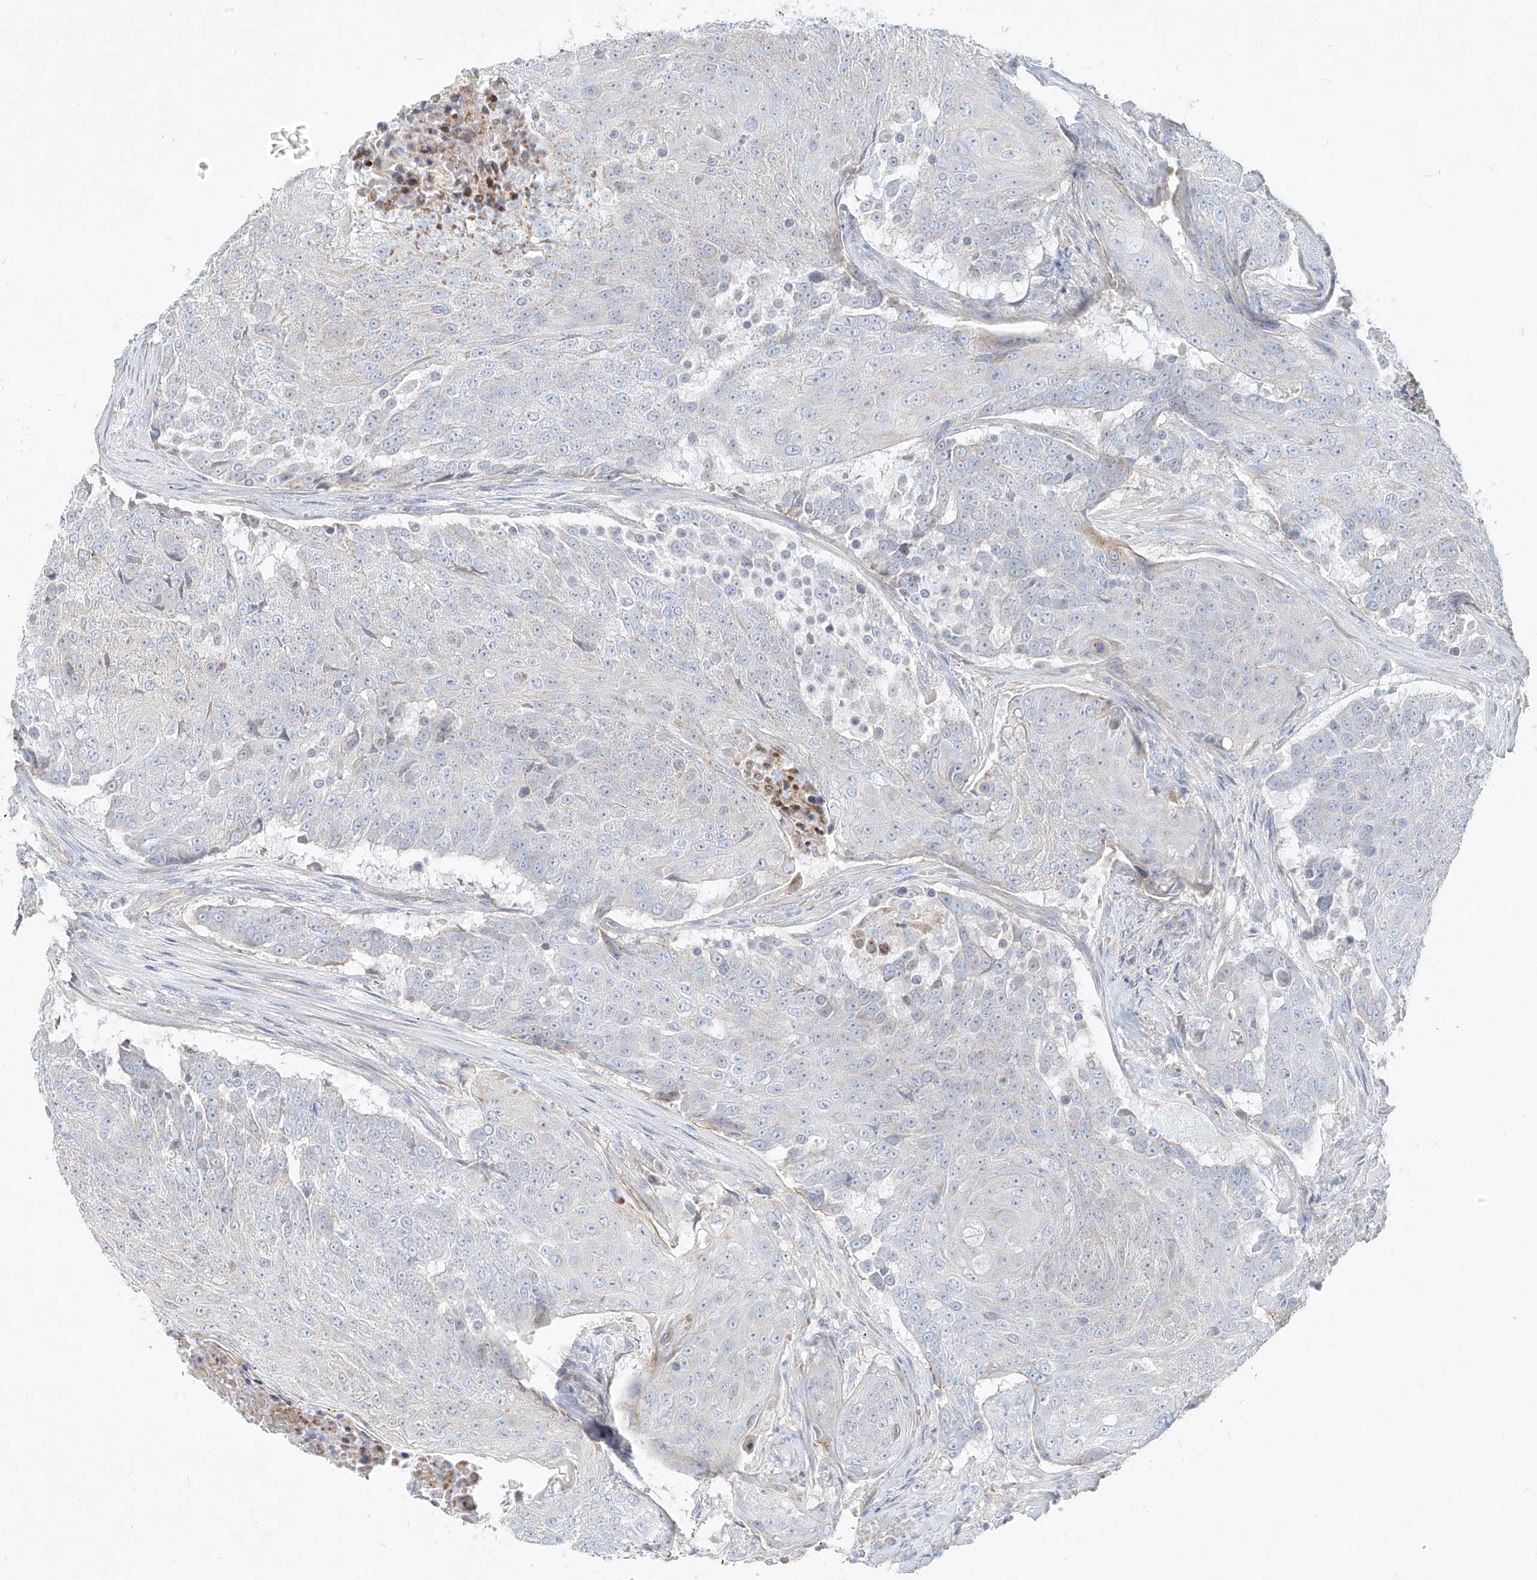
{"staining": {"intensity": "negative", "quantity": "none", "location": "none"}, "tissue": "urothelial cancer", "cell_type": "Tumor cells", "image_type": "cancer", "snomed": [{"axis": "morphology", "description": "Urothelial carcinoma, High grade"}, {"axis": "topography", "description": "Urinary bladder"}], "caption": "A histopathology image of high-grade urothelial carcinoma stained for a protein shows no brown staining in tumor cells.", "gene": "AJM1", "patient": {"sex": "female", "age": 63}}